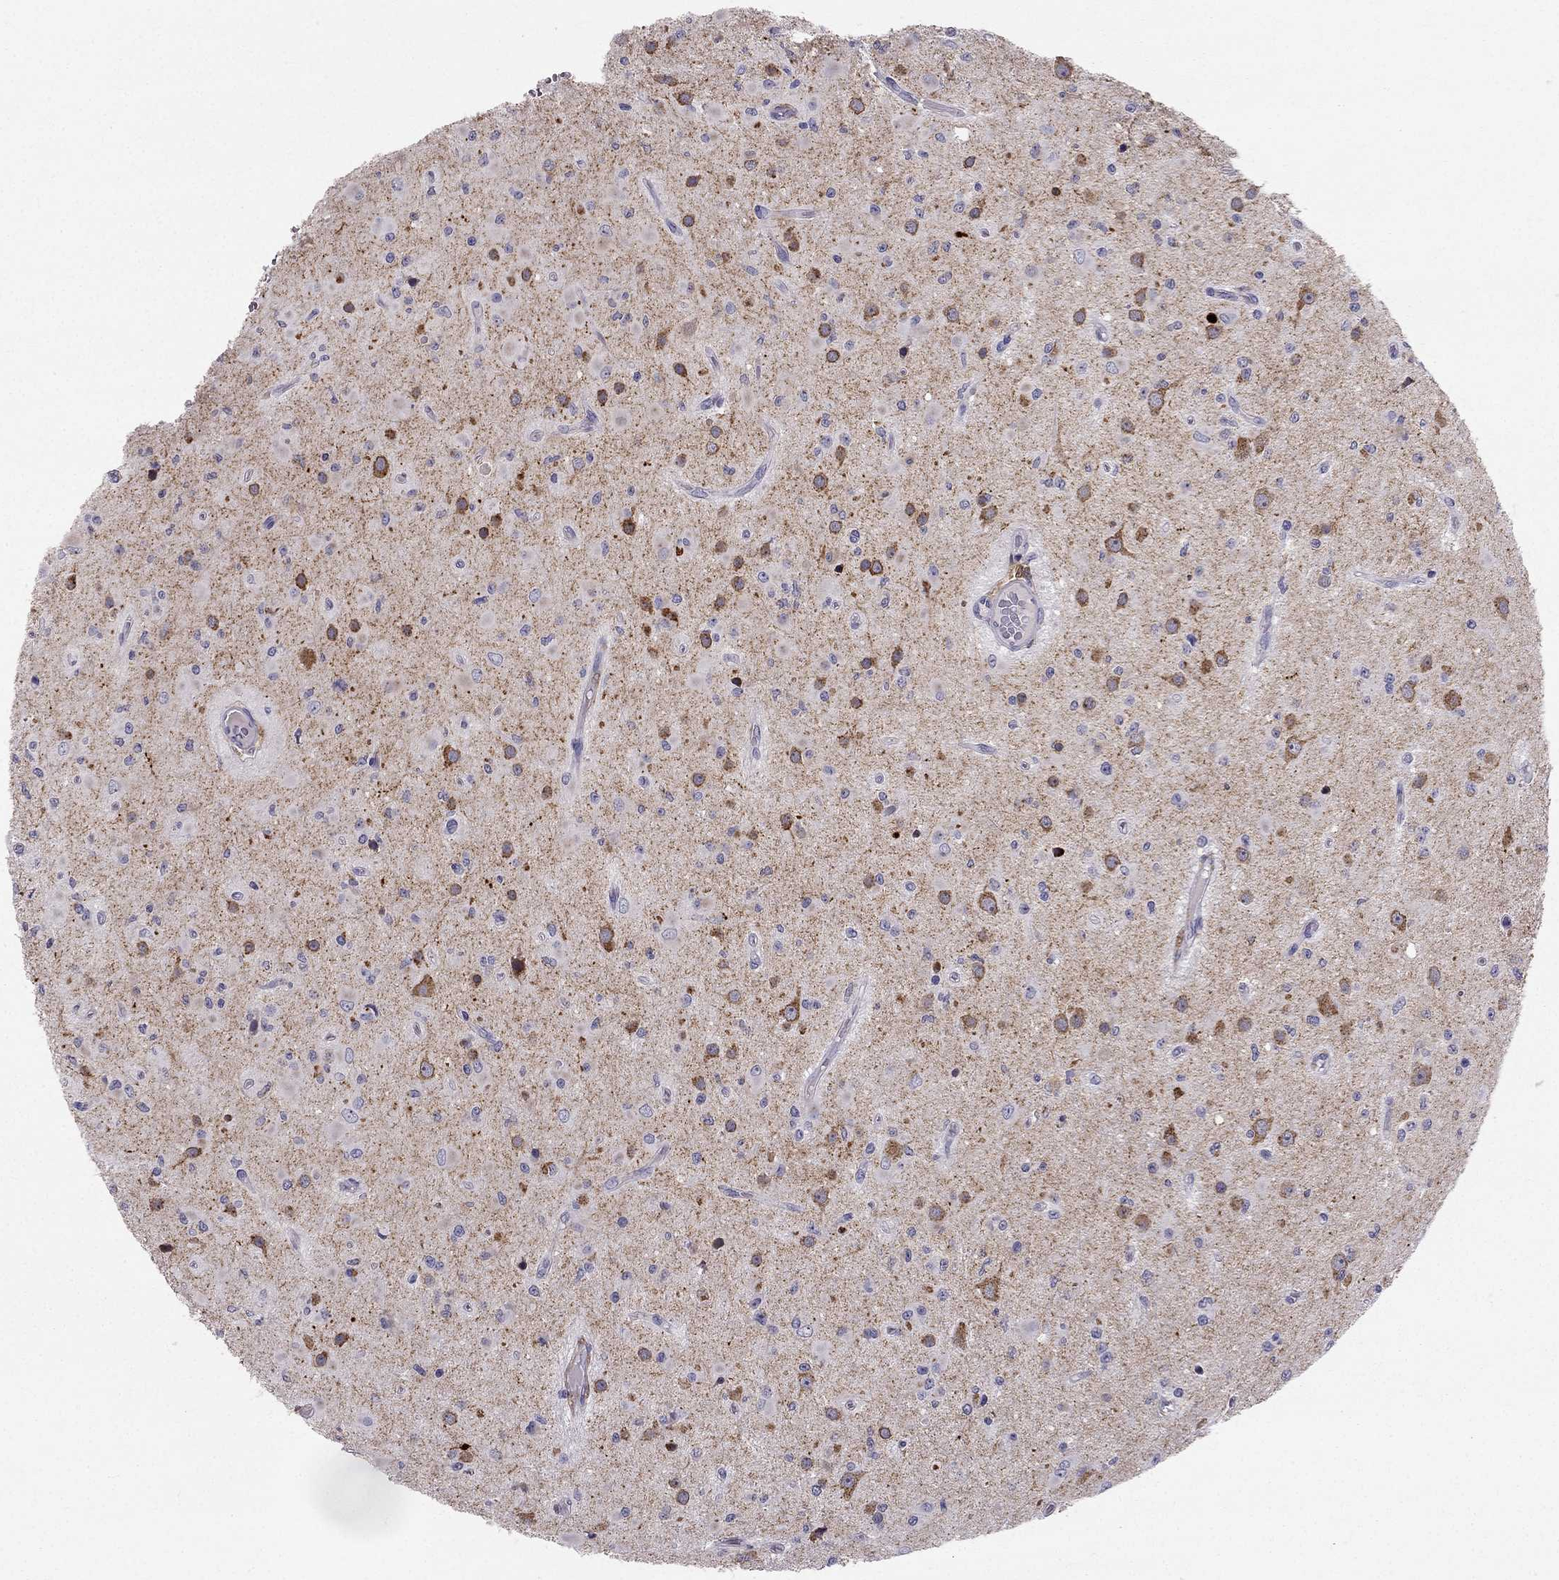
{"staining": {"intensity": "negative", "quantity": "none", "location": "none"}, "tissue": "glioma", "cell_type": "Tumor cells", "image_type": "cancer", "snomed": [{"axis": "morphology", "description": "Glioma, malignant, Low grade"}, {"axis": "topography", "description": "Brain"}], "caption": "Malignant glioma (low-grade) stained for a protein using immunohistochemistry reveals no staining tumor cells.", "gene": "LMTK3", "patient": {"sex": "female", "age": 45}}